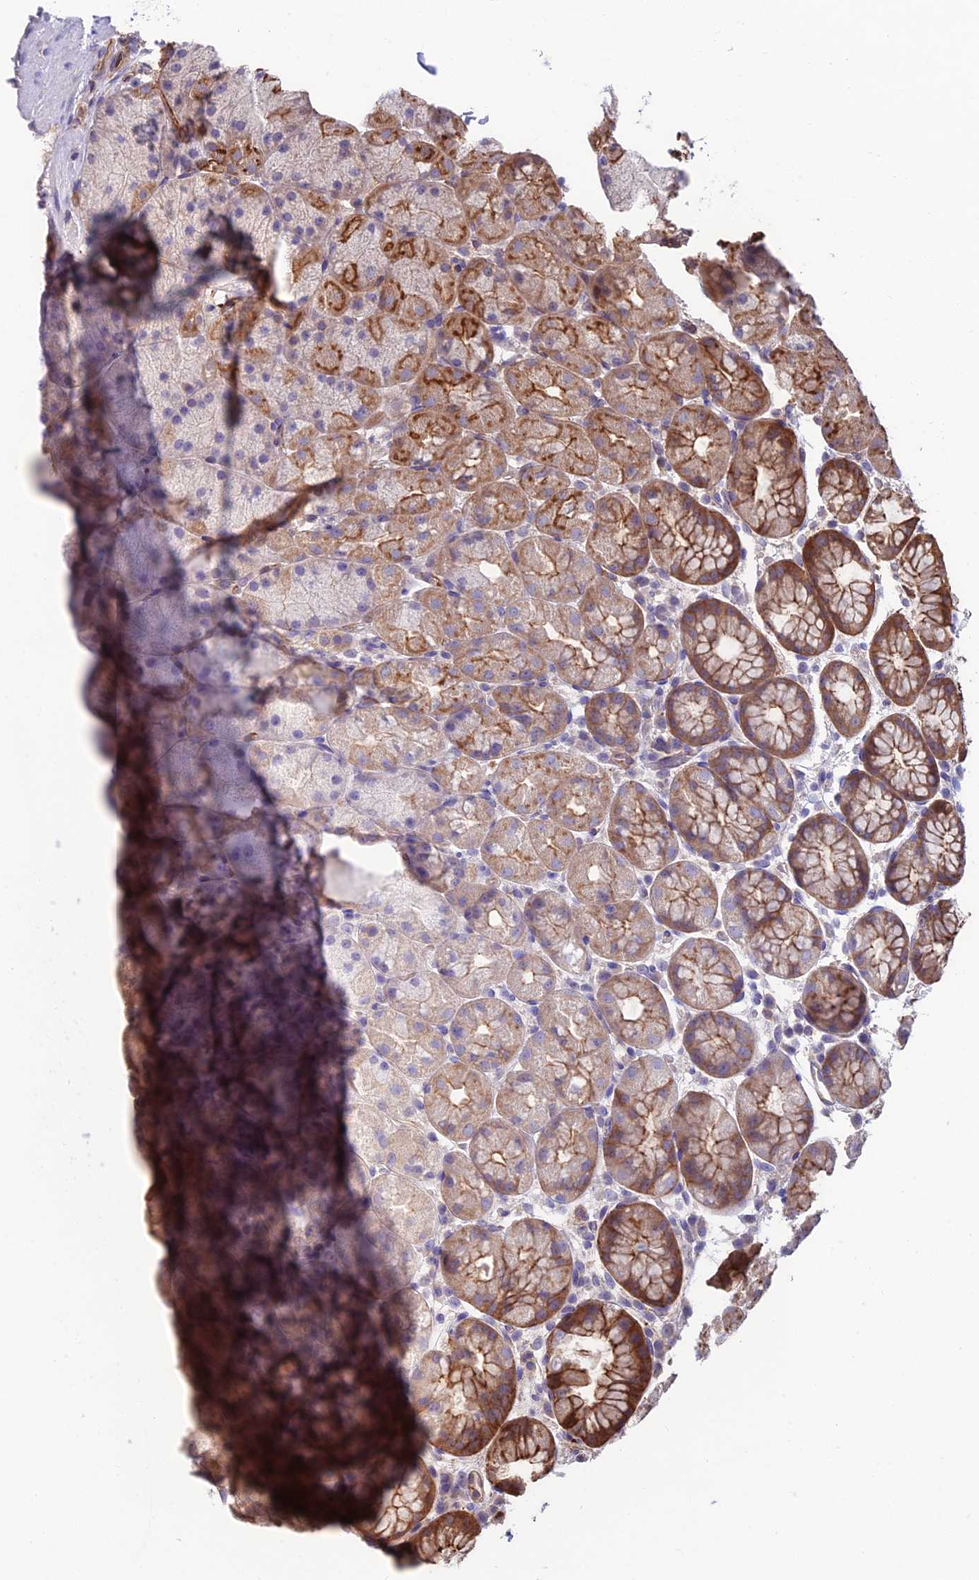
{"staining": {"intensity": "strong", "quantity": "25%-75%", "location": "cytoplasmic/membranous"}, "tissue": "stomach", "cell_type": "Glandular cells", "image_type": "normal", "snomed": [{"axis": "morphology", "description": "Normal tissue, NOS"}, {"axis": "topography", "description": "Stomach, upper"}, {"axis": "topography", "description": "Stomach, lower"}], "caption": "Benign stomach demonstrates strong cytoplasmic/membranous expression in about 25%-75% of glandular cells, visualized by immunohistochemistry.", "gene": "RTN4RL1", "patient": {"sex": "male", "age": 67}}